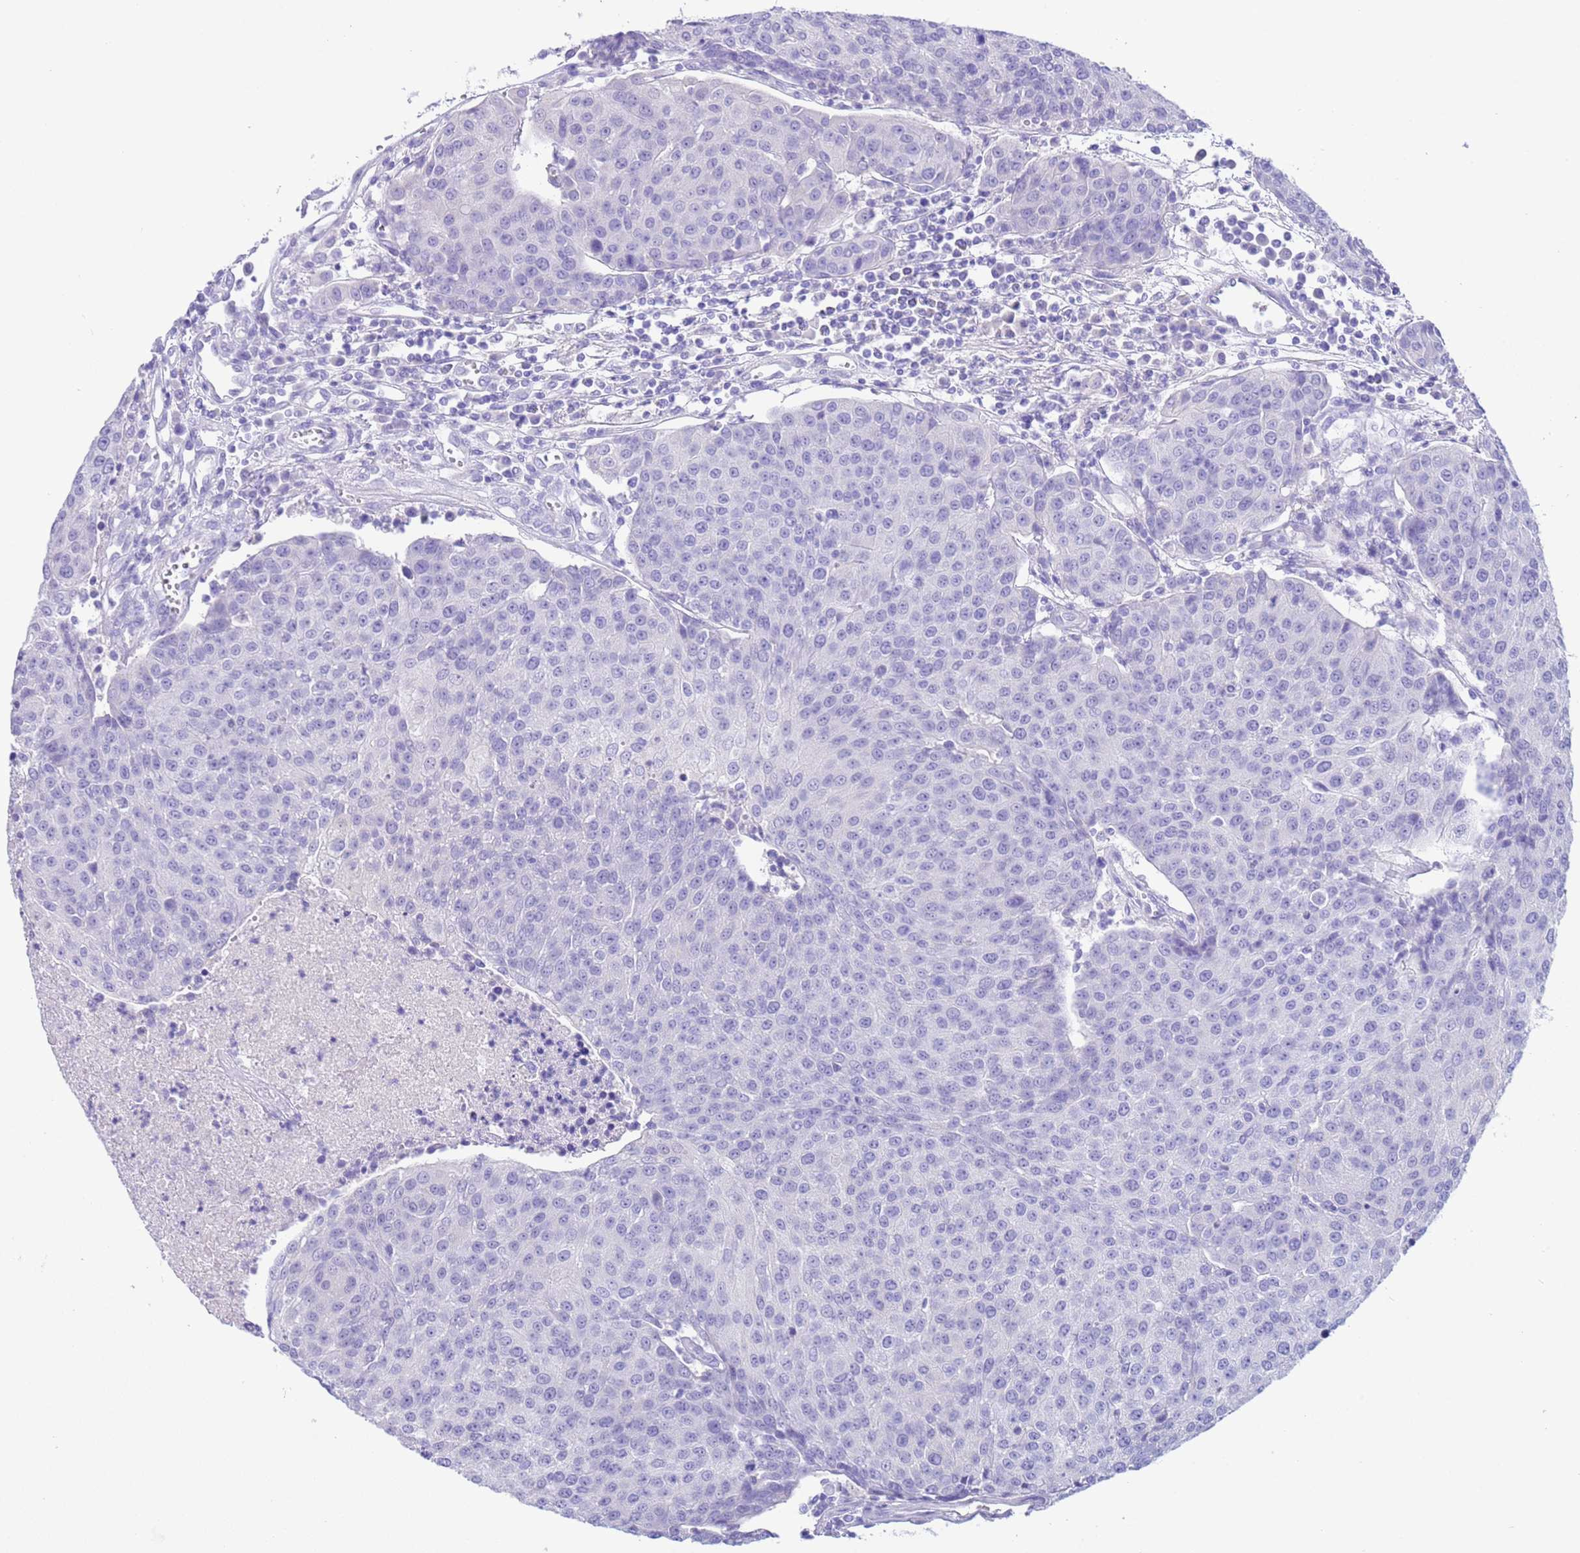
{"staining": {"intensity": "negative", "quantity": "none", "location": "none"}, "tissue": "urothelial cancer", "cell_type": "Tumor cells", "image_type": "cancer", "snomed": [{"axis": "morphology", "description": "Urothelial carcinoma, High grade"}, {"axis": "topography", "description": "Urinary bladder"}], "caption": "Tumor cells are negative for brown protein staining in urothelial cancer. The staining was performed using DAB to visualize the protein expression in brown, while the nuclei were stained in blue with hematoxylin (Magnification: 20x).", "gene": "CPB1", "patient": {"sex": "female", "age": 85}}